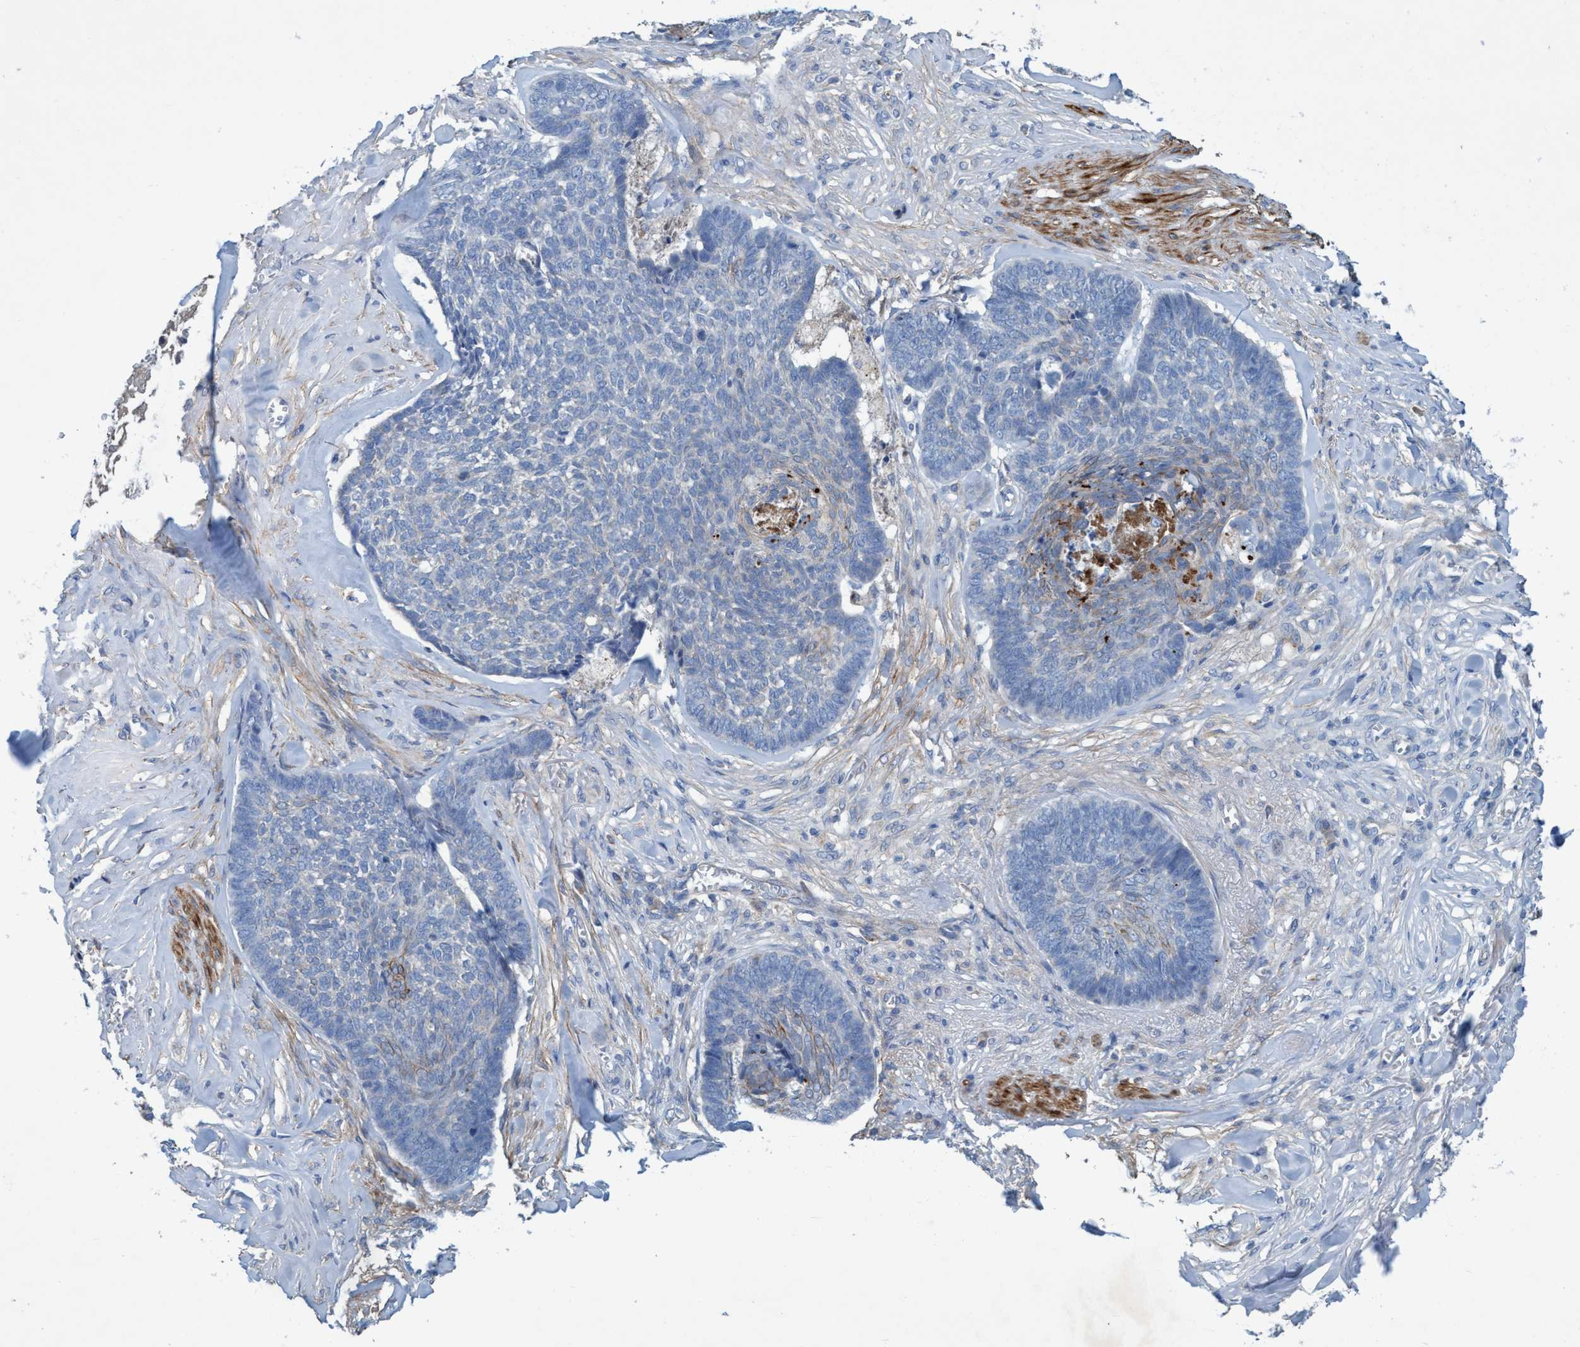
{"staining": {"intensity": "negative", "quantity": "none", "location": "none"}, "tissue": "skin cancer", "cell_type": "Tumor cells", "image_type": "cancer", "snomed": [{"axis": "morphology", "description": "Basal cell carcinoma"}, {"axis": "topography", "description": "Skin"}], "caption": "Tumor cells are negative for brown protein staining in skin cancer.", "gene": "GULP1", "patient": {"sex": "male", "age": 84}}